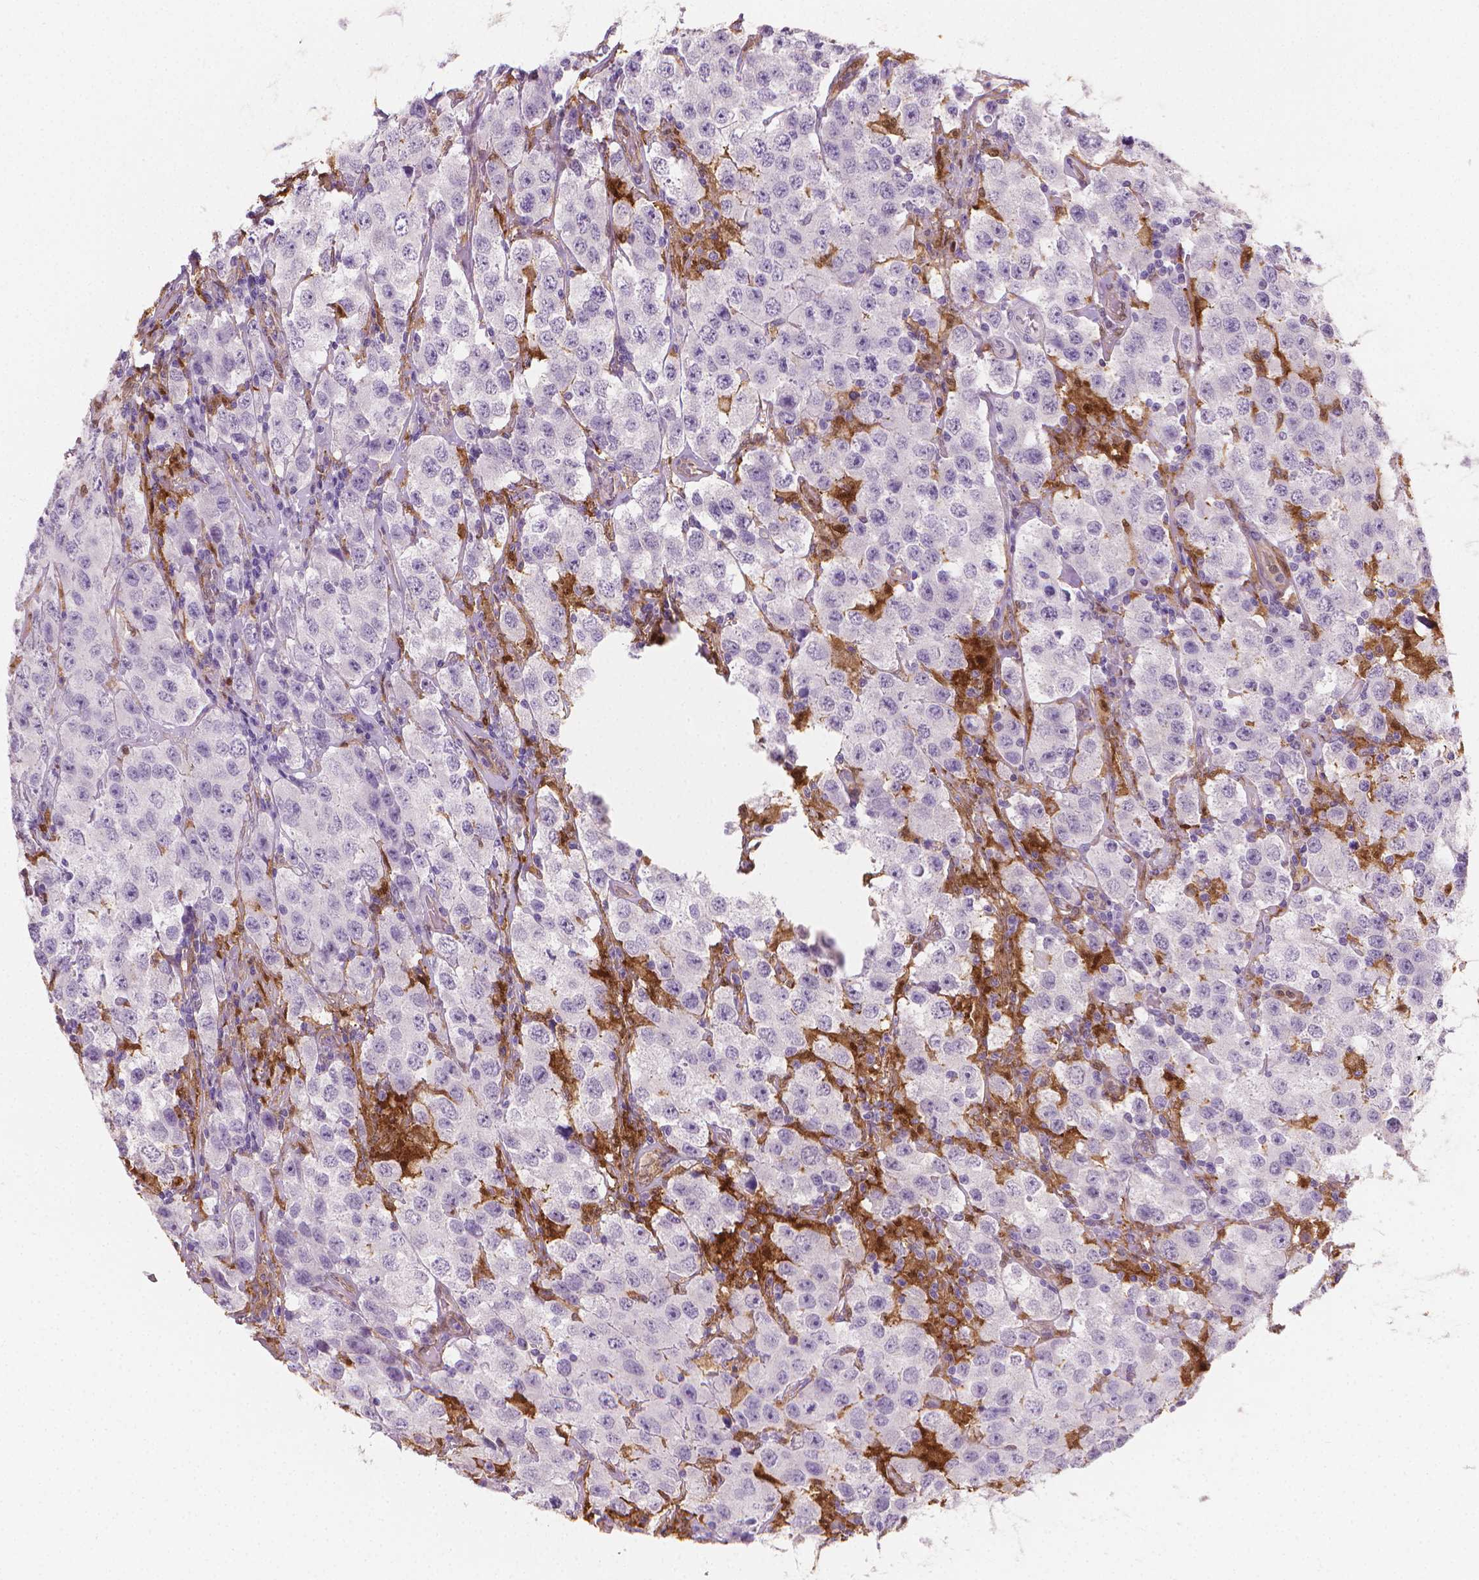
{"staining": {"intensity": "negative", "quantity": "none", "location": "none"}, "tissue": "testis cancer", "cell_type": "Tumor cells", "image_type": "cancer", "snomed": [{"axis": "morphology", "description": "Seminoma, NOS"}, {"axis": "topography", "description": "Testis"}], "caption": "A micrograph of testis cancer (seminoma) stained for a protein displays no brown staining in tumor cells. (DAB immunohistochemistry (IHC) with hematoxylin counter stain).", "gene": "TNFAIP2", "patient": {"sex": "male", "age": 52}}